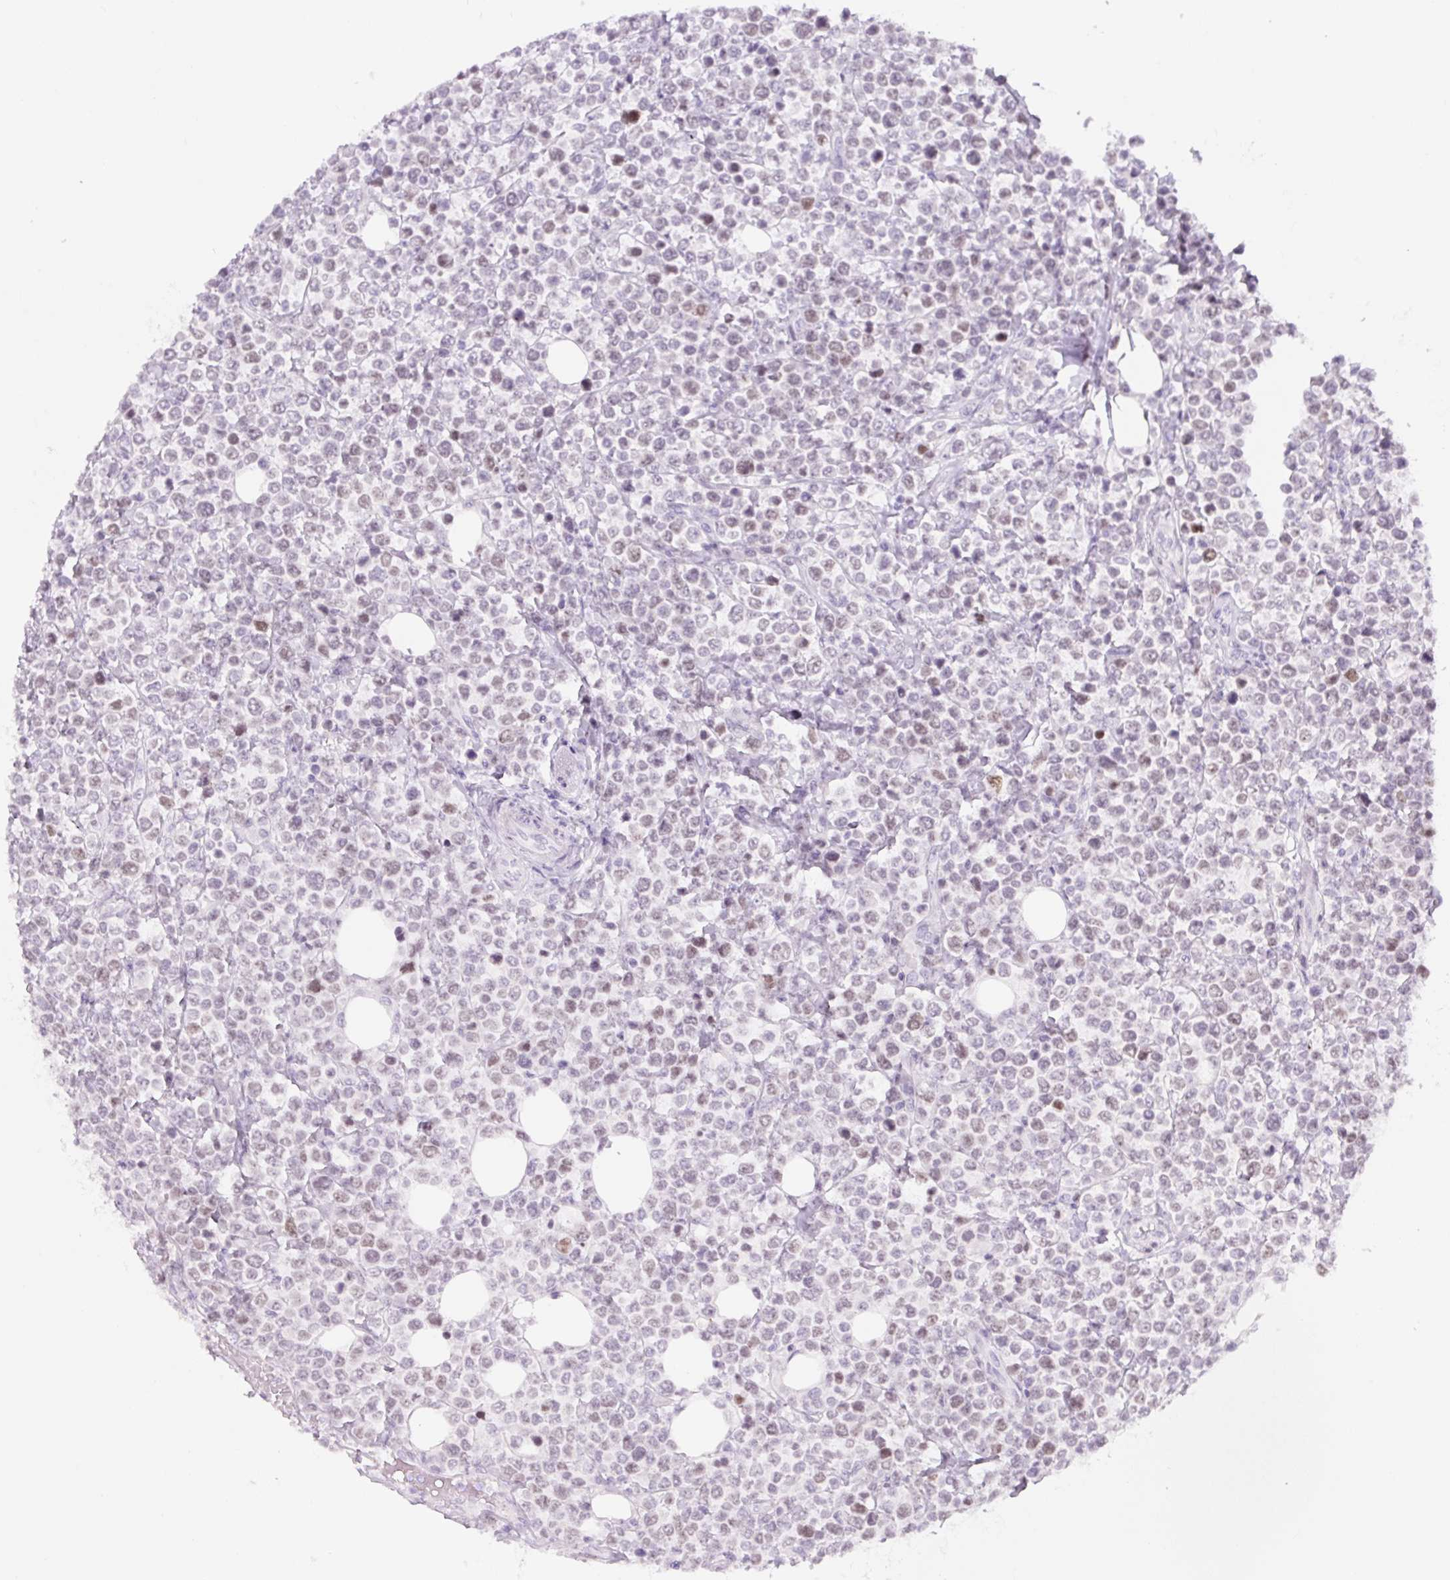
{"staining": {"intensity": "weak", "quantity": ">75%", "location": "nuclear"}, "tissue": "lymphoma", "cell_type": "Tumor cells", "image_type": "cancer", "snomed": [{"axis": "morphology", "description": "Malignant lymphoma, non-Hodgkin's type, Low grade"}, {"axis": "topography", "description": "Lymph node"}], "caption": "Malignant lymphoma, non-Hodgkin's type (low-grade) stained for a protein (brown) reveals weak nuclear positive staining in about >75% of tumor cells.", "gene": "SIX1", "patient": {"sex": "male", "age": 60}}